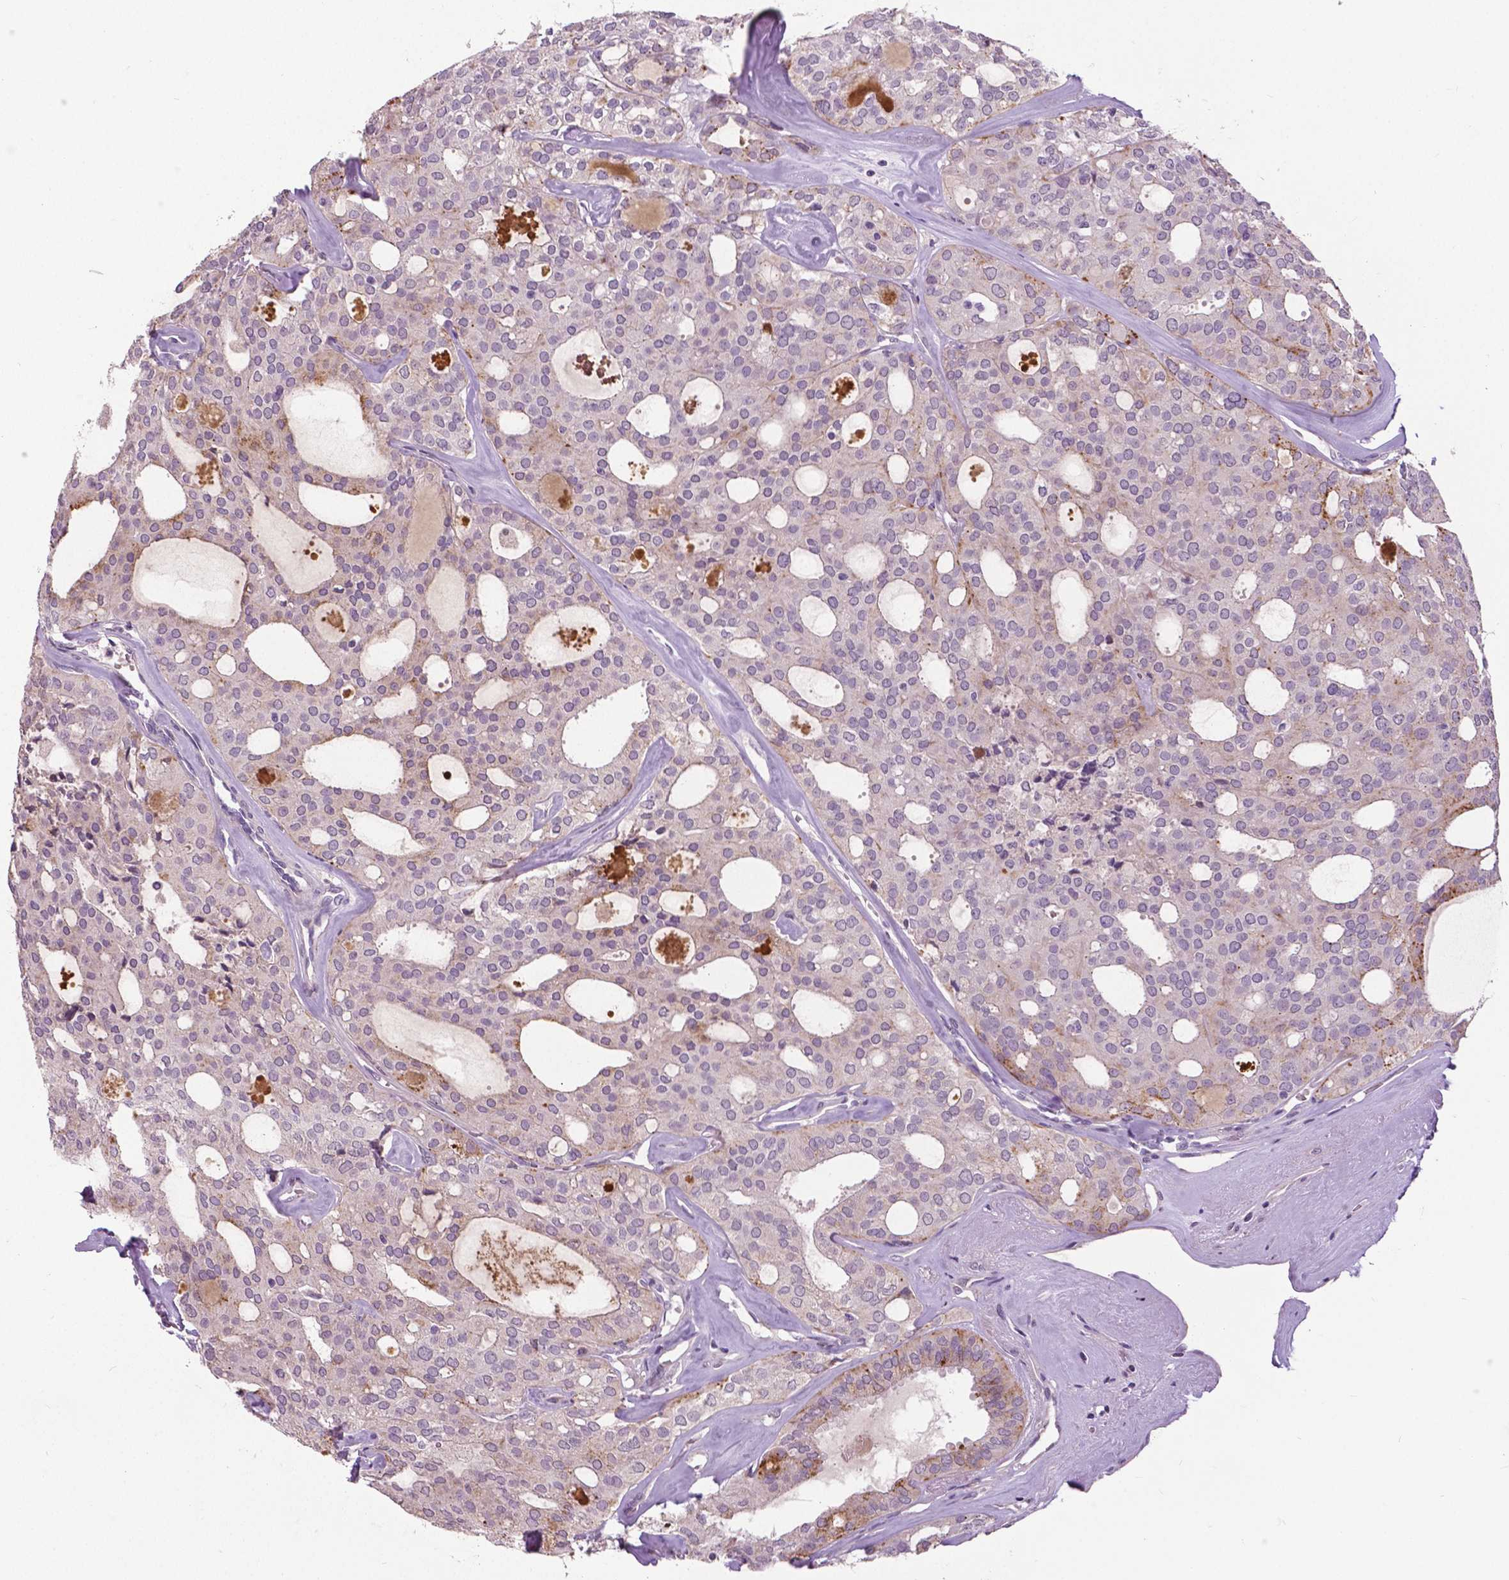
{"staining": {"intensity": "moderate", "quantity": "<25%", "location": "cytoplasmic/membranous"}, "tissue": "thyroid cancer", "cell_type": "Tumor cells", "image_type": "cancer", "snomed": [{"axis": "morphology", "description": "Follicular adenoma carcinoma, NOS"}, {"axis": "topography", "description": "Thyroid gland"}], "caption": "This image displays immunohistochemistry staining of thyroid follicular adenoma carcinoma, with low moderate cytoplasmic/membranous staining in about <25% of tumor cells.", "gene": "FOXA1", "patient": {"sex": "male", "age": 75}}